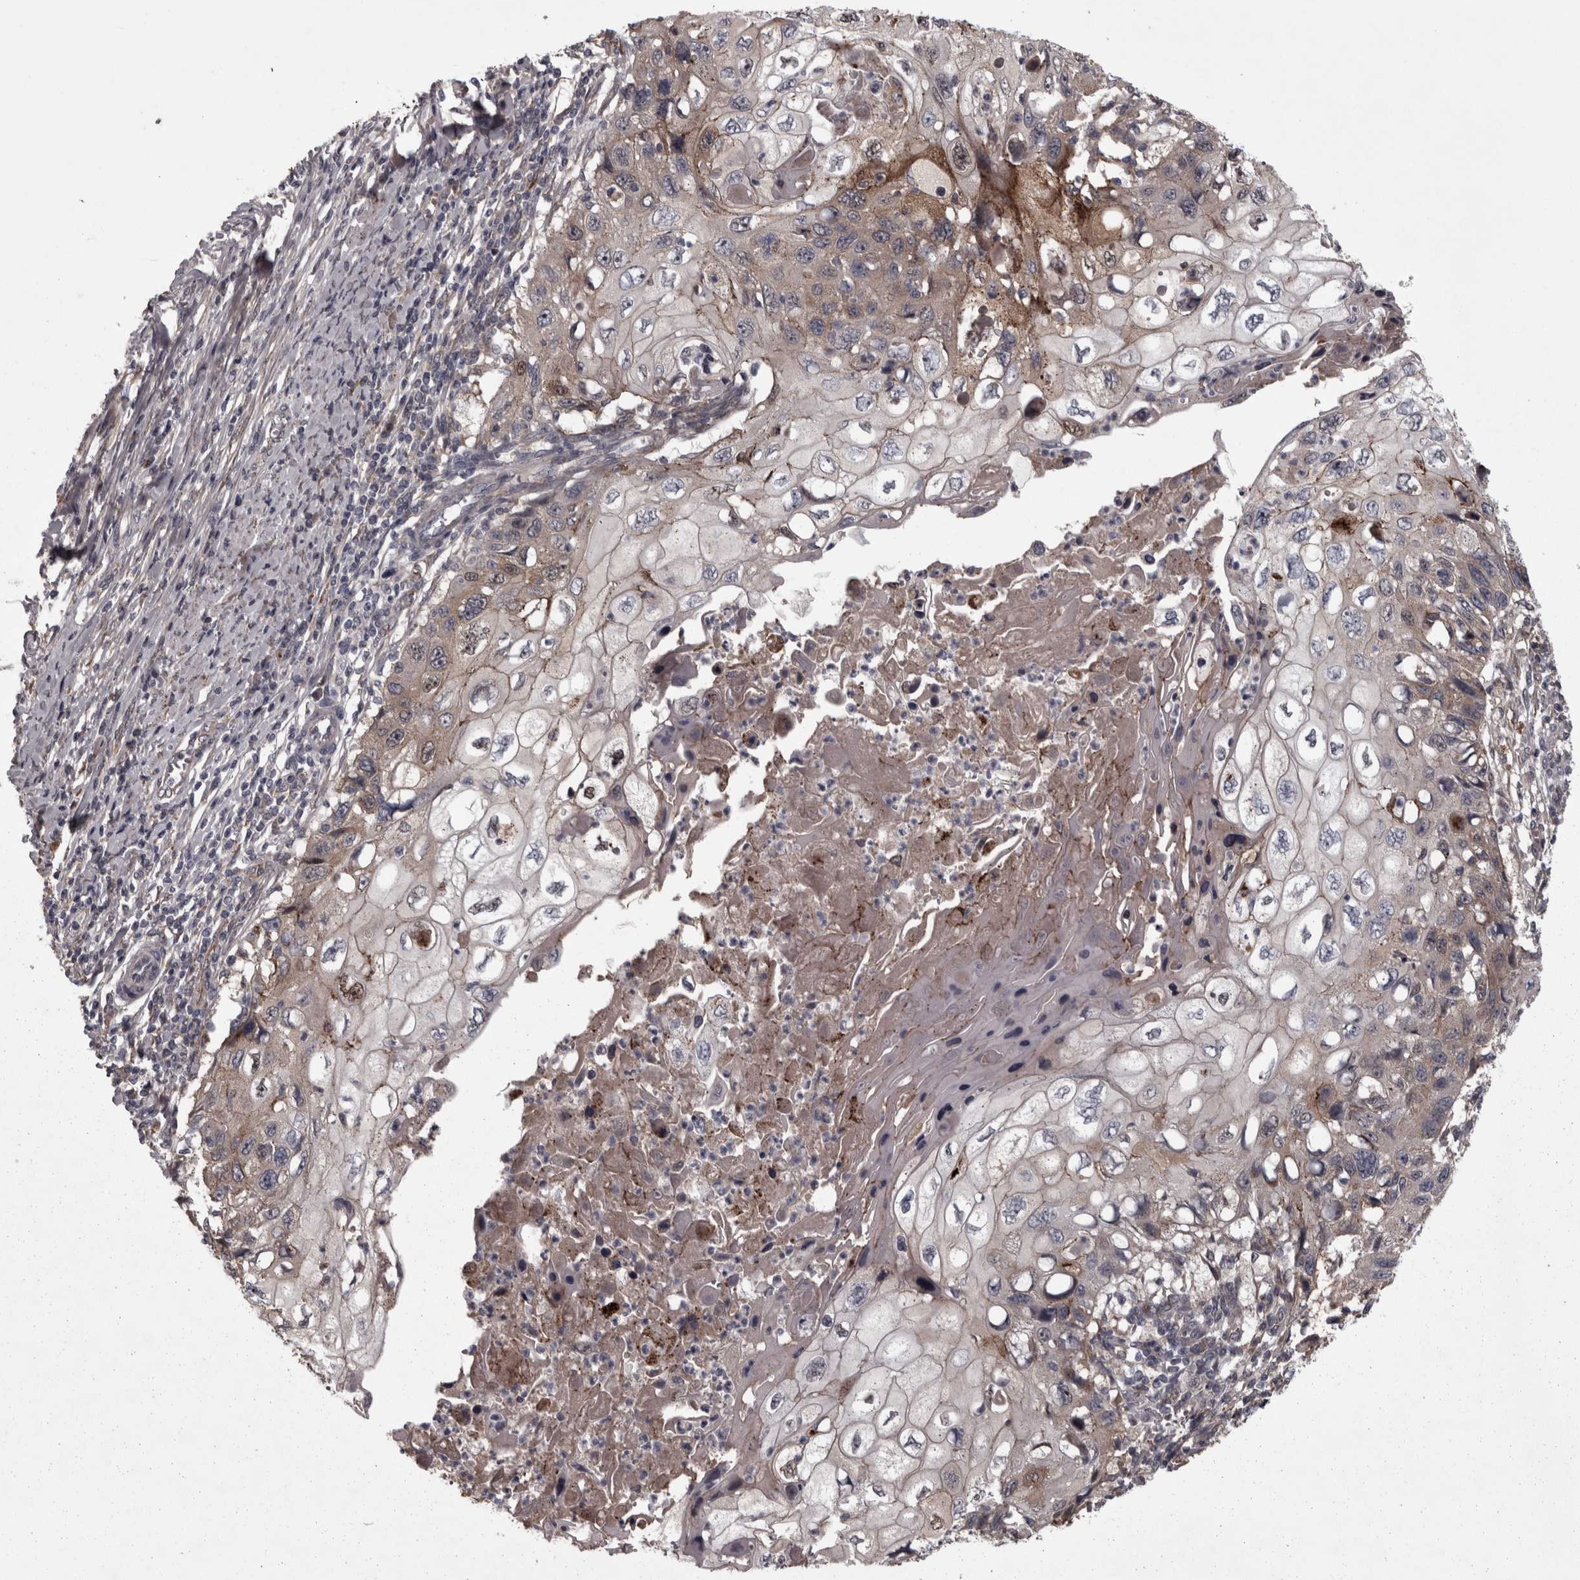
{"staining": {"intensity": "weak", "quantity": "25%-75%", "location": "cytoplasmic/membranous"}, "tissue": "cervical cancer", "cell_type": "Tumor cells", "image_type": "cancer", "snomed": [{"axis": "morphology", "description": "Squamous cell carcinoma, NOS"}, {"axis": "topography", "description": "Cervix"}], "caption": "Protein staining reveals weak cytoplasmic/membranous staining in approximately 25%-75% of tumor cells in cervical cancer.", "gene": "PCDH17", "patient": {"sex": "female", "age": 70}}